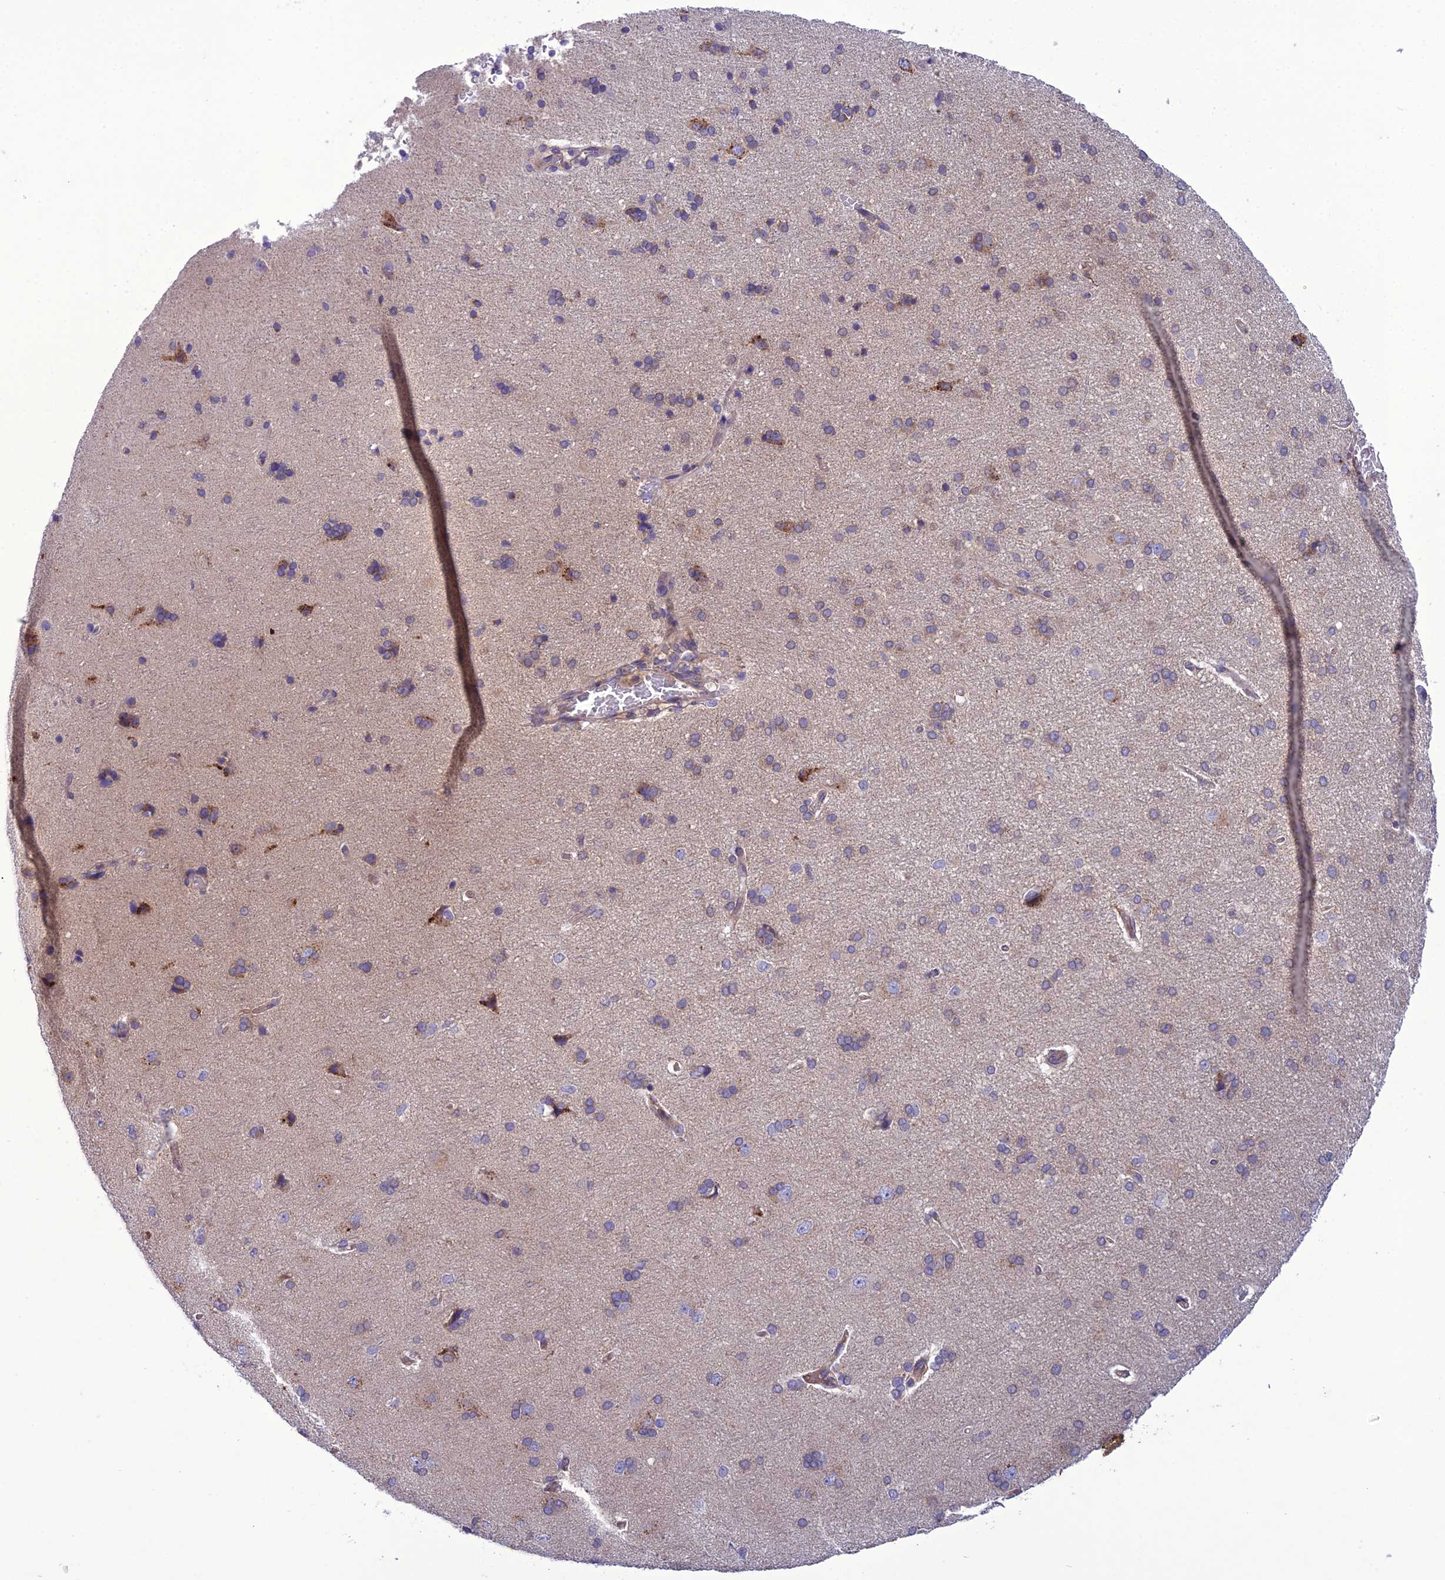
{"staining": {"intensity": "weak", "quantity": ">75%", "location": "cytoplasmic/membranous"}, "tissue": "cerebral cortex", "cell_type": "Endothelial cells", "image_type": "normal", "snomed": [{"axis": "morphology", "description": "Normal tissue, NOS"}, {"axis": "topography", "description": "Cerebral cortex"}], "caption": "This image demonstrates immunohistochemistry (IHC) staining of normal cerebral cortex, with low weak cytoplasmic/membranous staining in approximately >75% of endothelial cells.", "gene": "GDF6", "patient": {"sex": "male", "age": 62}}